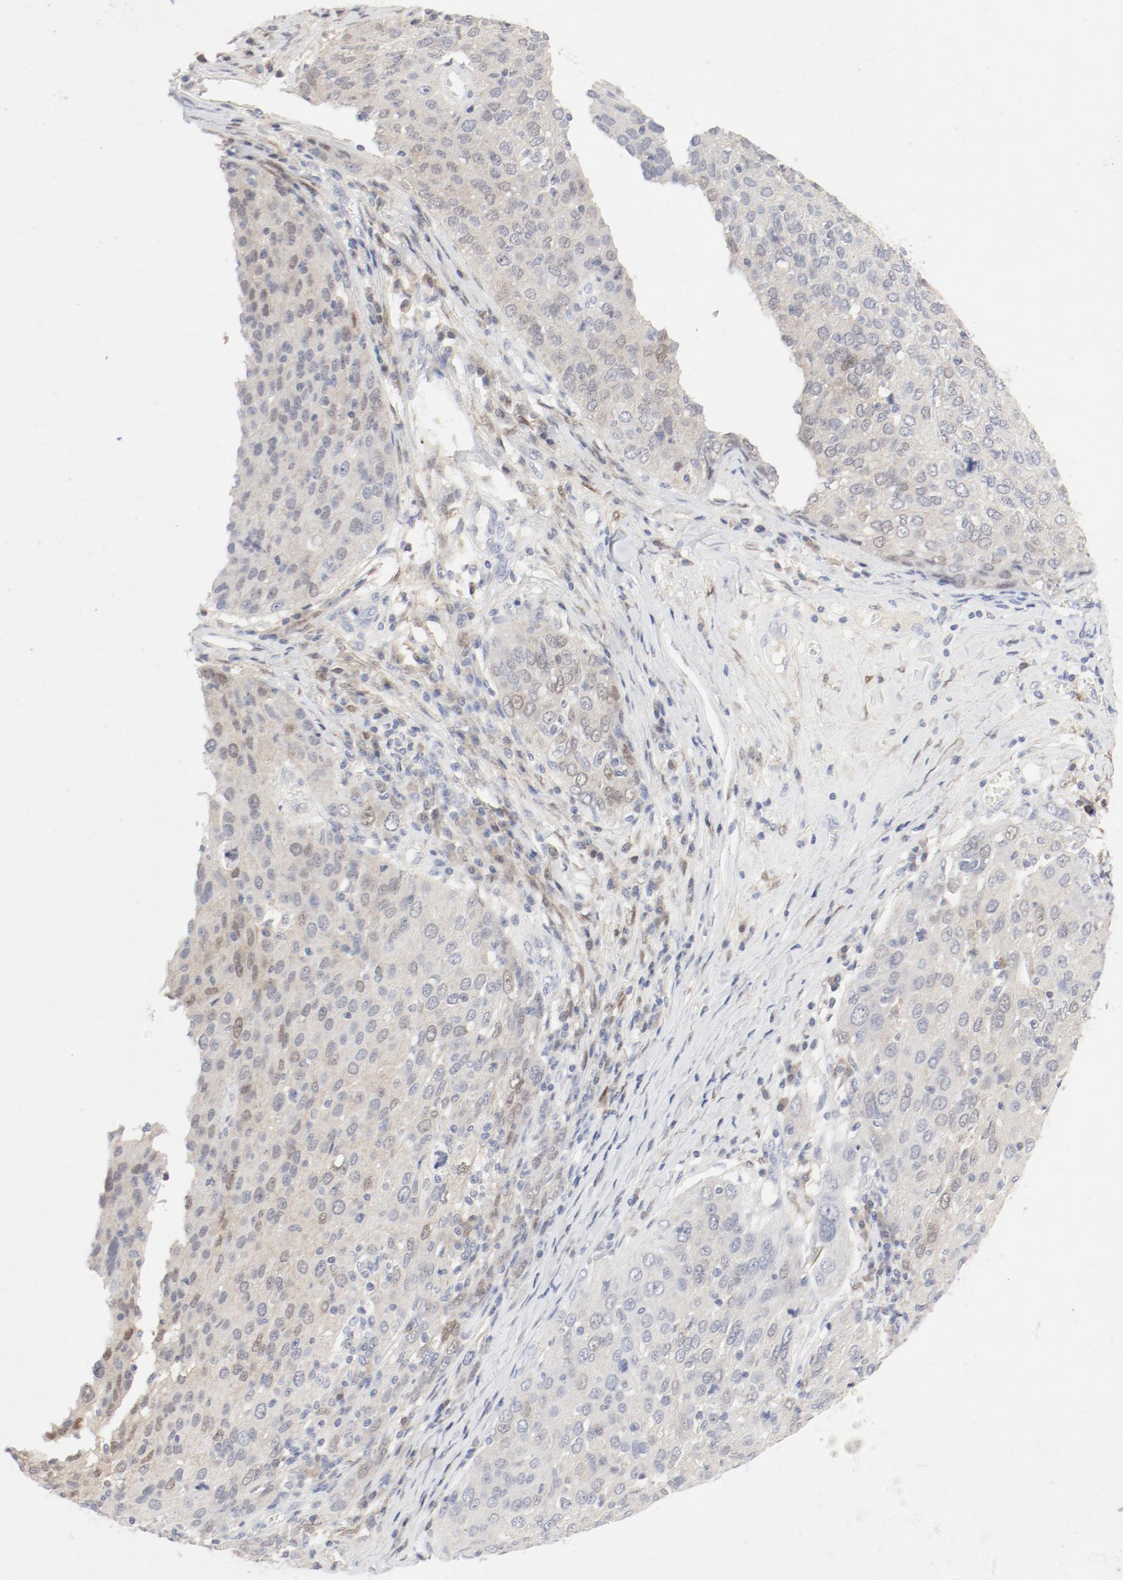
{"staining": {"intensity": "weak", "quantity": "<25%", "location": "cytoplasmic/membranous"}, "tissue": "ovarian cancer", "cell_type": "Tumor cells", "image_type": "cancer", "snomed": [{"axis": "morphology", "description": "Carcinoma, endometroid"}, {"axis": "topography", "description": "Ovary"}], "caption": "Protein analysis of ovarian cancer (endometroid carcinoma) exhibits no significant staining in tumor cells.", "gene": "PGM1", "patient": {"sex": "female", "age": 50}}